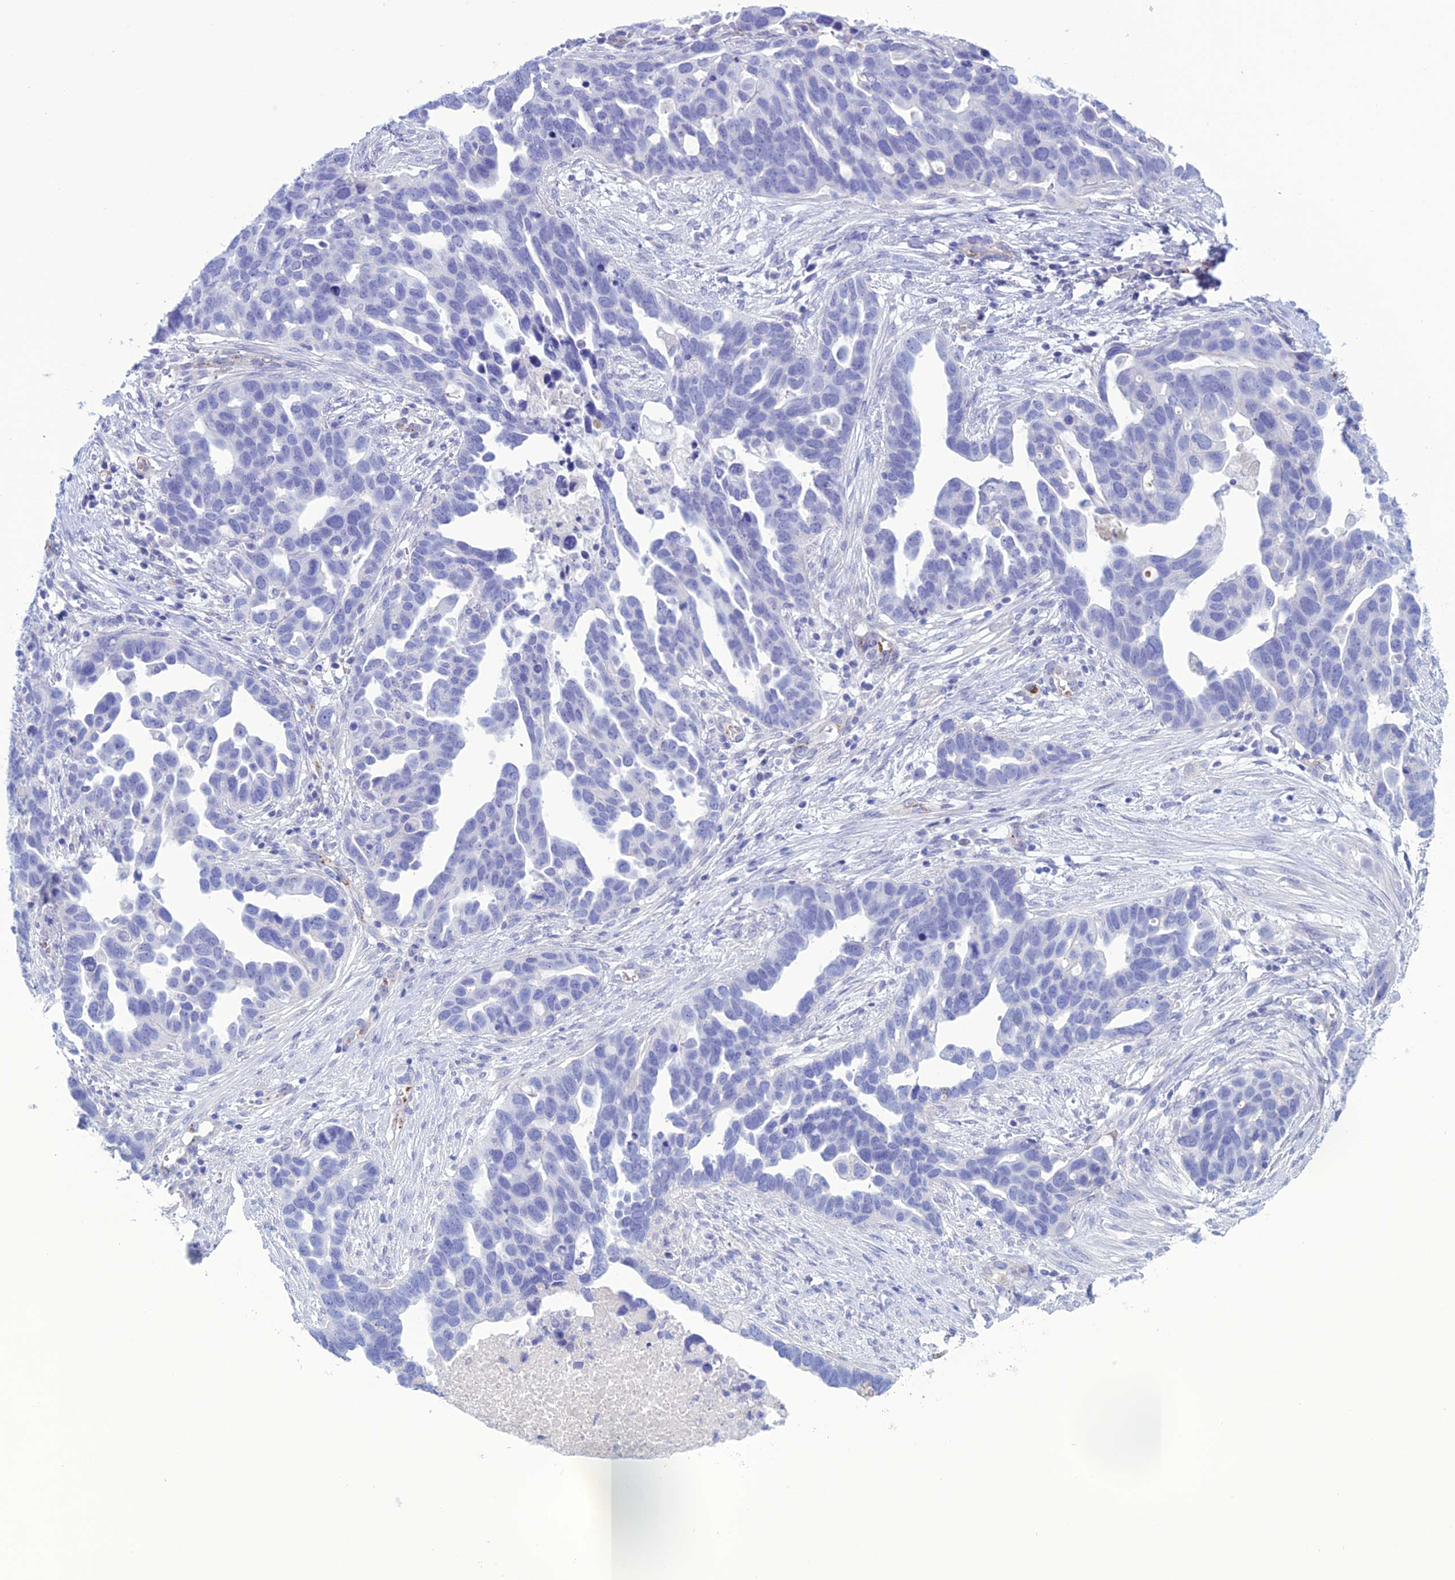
{"staining": {"intensity": "negative", "quantity": "none", "location": "none"}, "tissue": "ovarian cancer", "cell_type": "Tumor cells", "image_type": "cancer", "snomed": [{"axis": "morphology", "description": "Cystadenocarcinoma, serous, NOS"}, {"axis": "topography", "description": "Ovary"}], "caption": "A histopathology image of human serous cystadenocarcinoma (ovarian) is negative for staining in tumor cells. (Immunohistochemistry (ihc), brightfield microscopy, high magnification).", "gene": "CDC42EP5", "patient": {"sex": "female", "age": 54}}